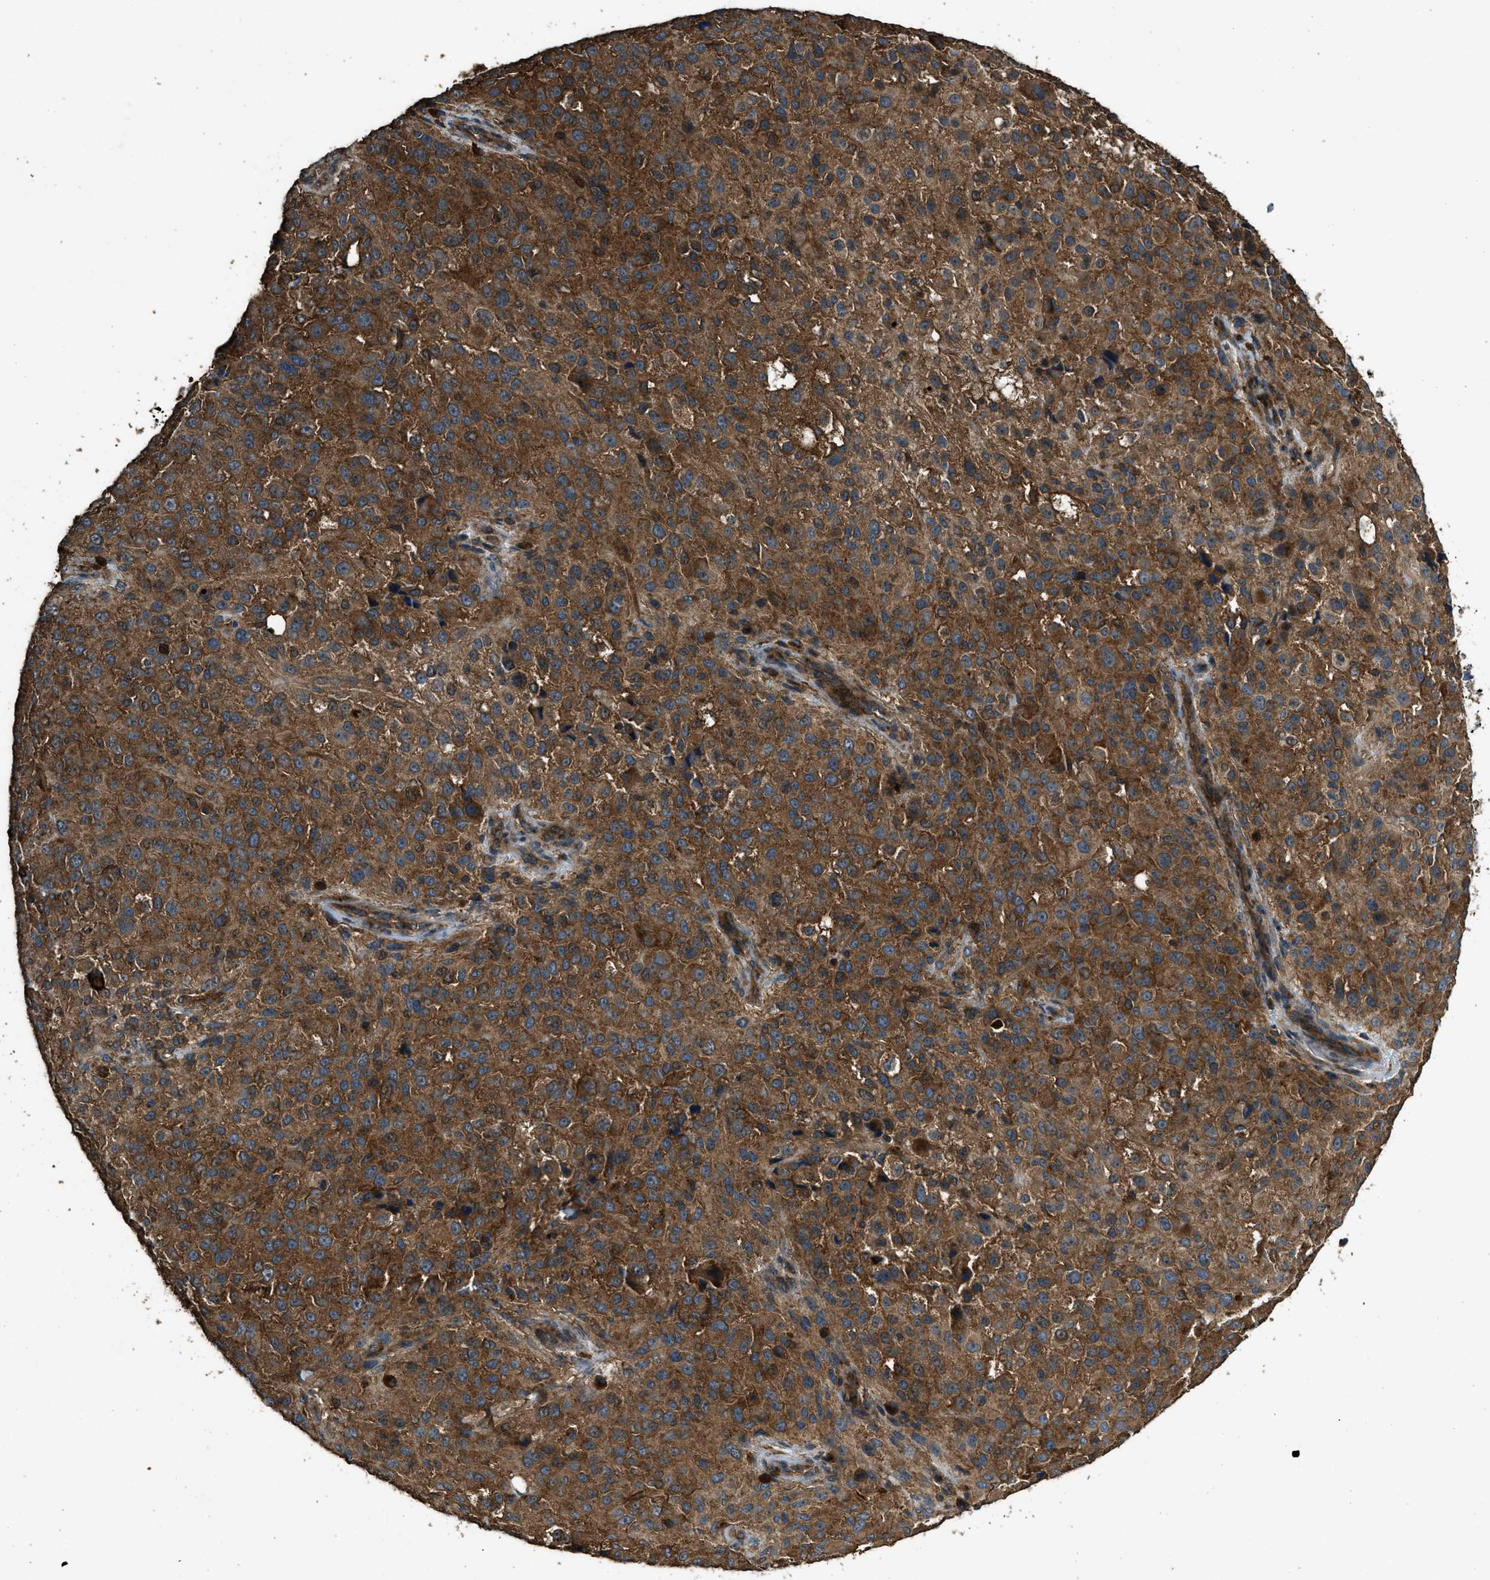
{"staining": {"intensity": "strong", "quantity": ">75%", "location": "cytoplasmic/membranous"}, "tissue": "melanoma", "cell_type": "Tumor cells", "image_type": "cancer", "snomed": [{"axis": "morphology", "description": "Necrosis, NOS"}, {"axis": "morphology", "description": "Malignant melanoma, NOS"}, {"axis": "topography", "description": "Skin"}], "caption": "Human malignant melanoma stained with a protein marker demonstrates strong staining in tumor cells.", "gene": "MAP3K8", "patient": {"sex": "female", "age": 87}}